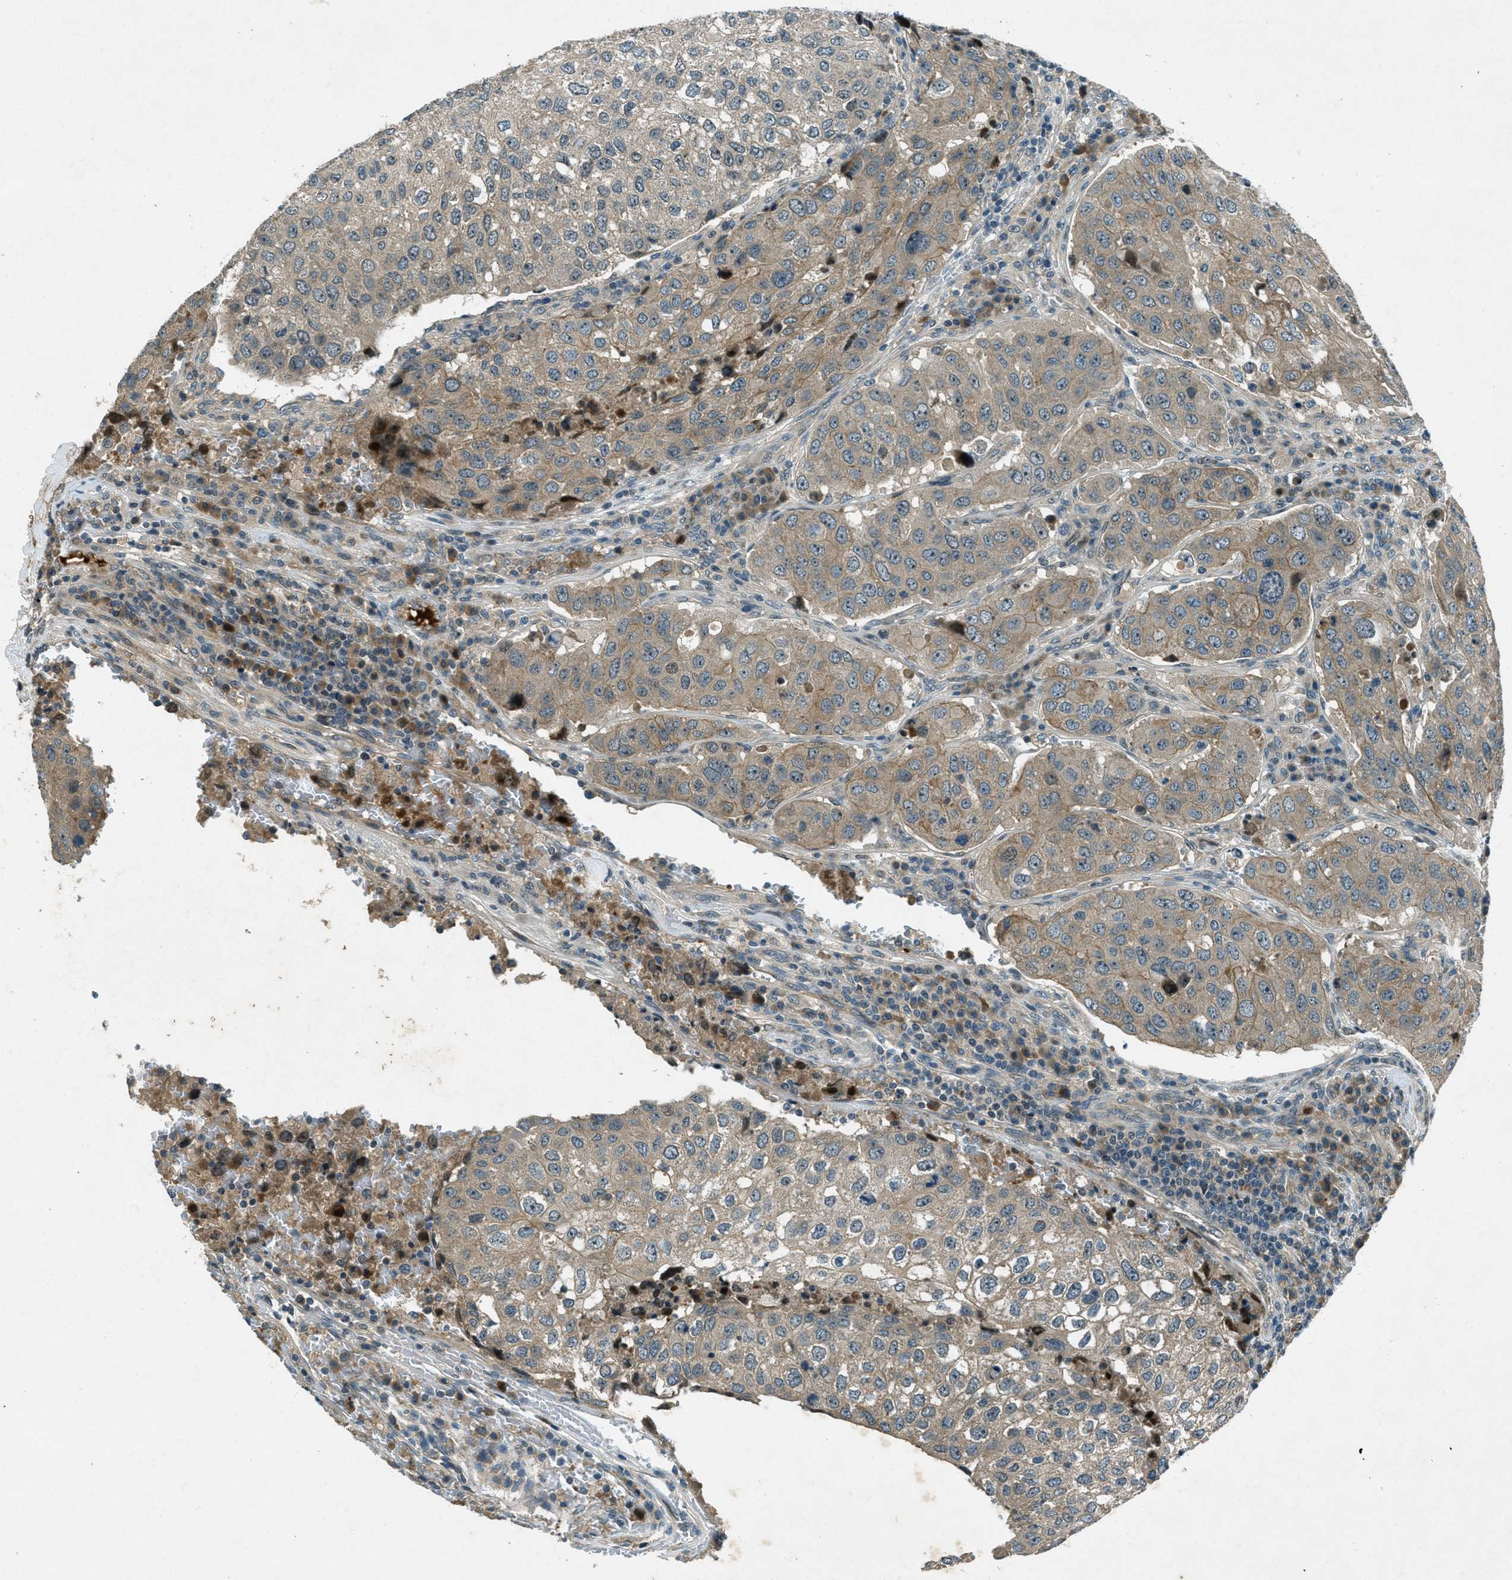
{"staining": {"intensity": "weak", "quantity": "25%-75%", "location": "cytoplasmic/membranous"}, "tissue": "urothelial cancer", "cell_type": "Tumor cells", "image_type": "cancer", "snomed": [{"axis": "morphology", "description": "Urothelial carcinoma, High grade"}, {"axis": "topography", "description": "Lymph node"}, {"axis": "topography", "description": "Urinary bladder"}], "caption": "A high-resolution image shows immunohistochemistry staining of urothelial carcinoma (high-grade), which reveals weak cytoplasmic/membranous expression in about 25%-75% of tumor cells. (brown staining indicates protein expression, while blue staining denotes nuclei).", "gene": "STK11", "patient": {"sex": "male", "age": 51}}